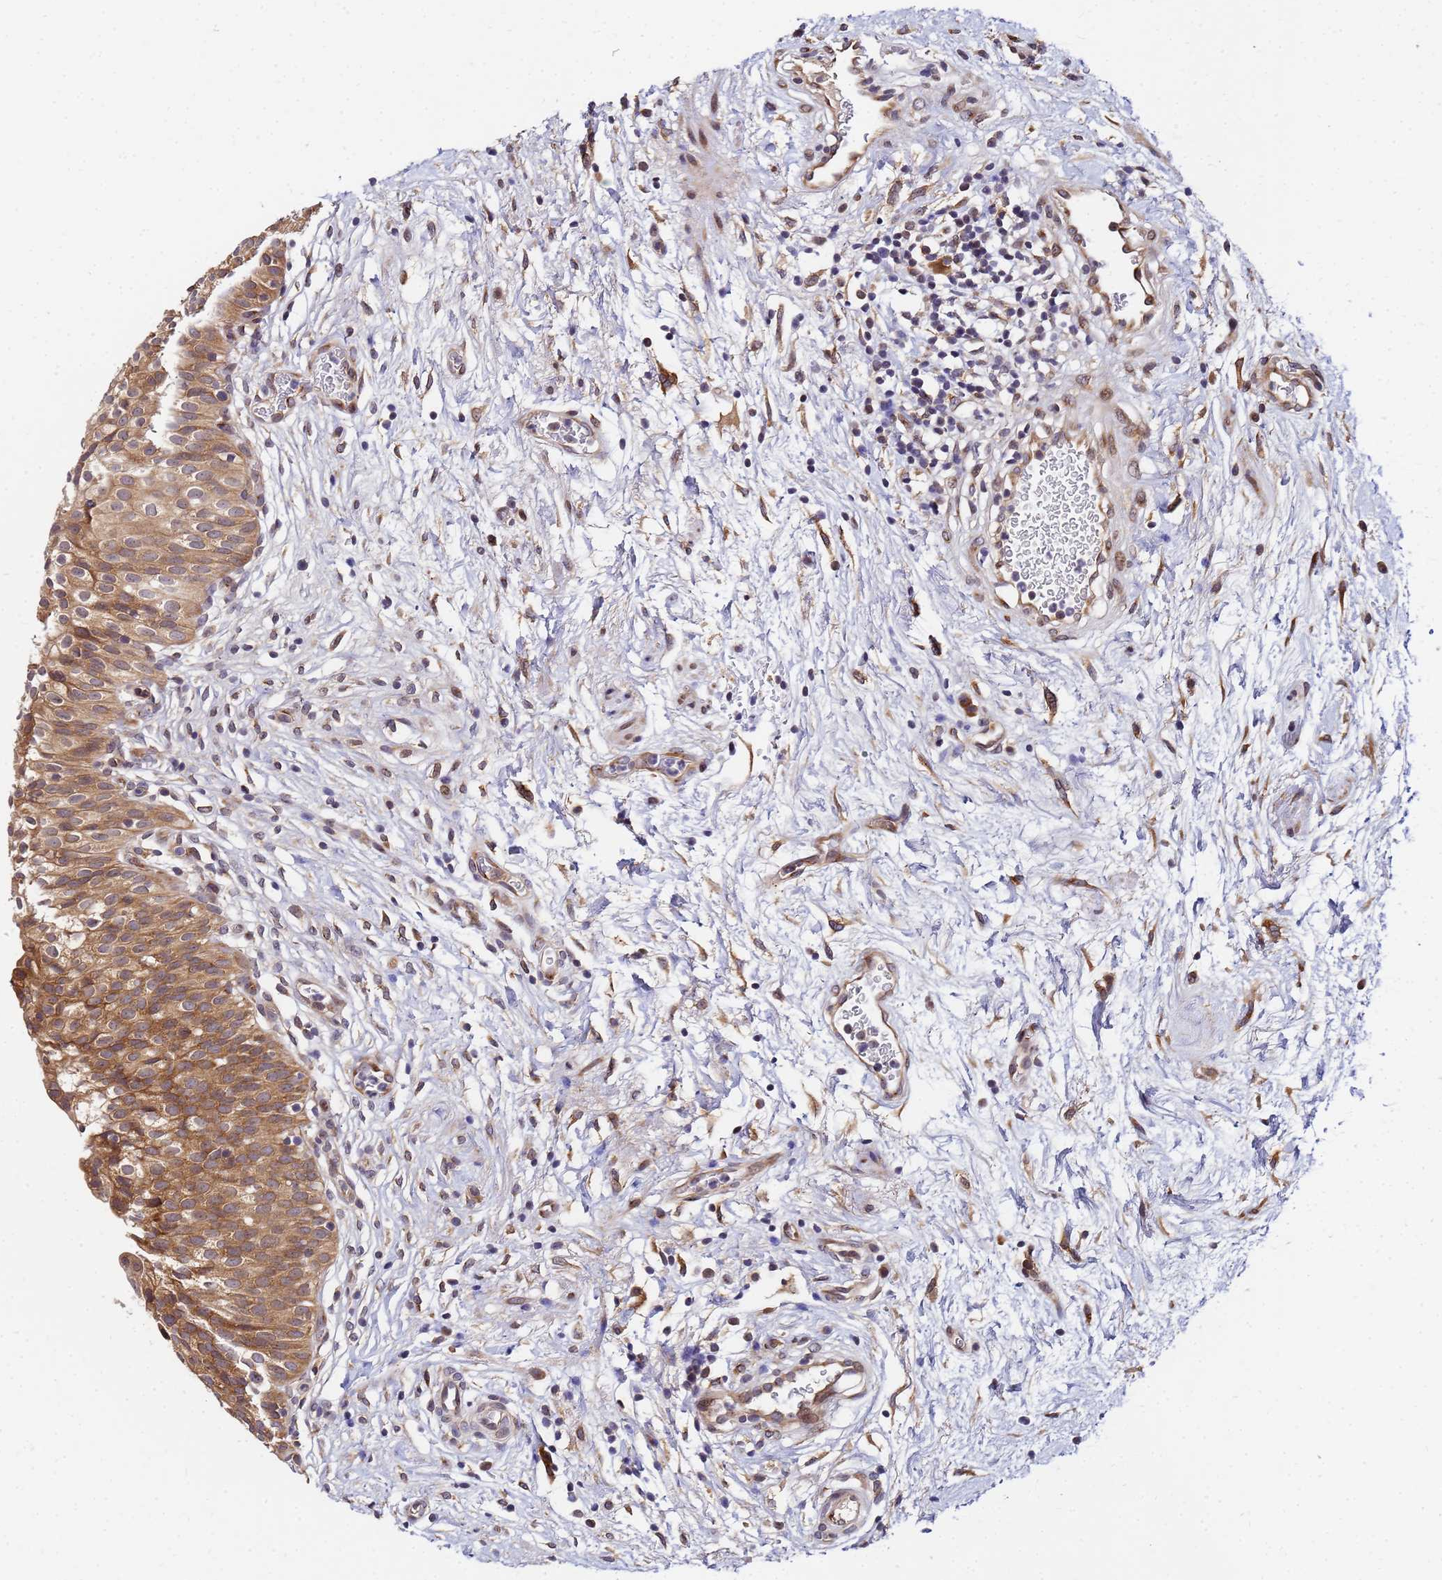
{"staining": {"intensity": "moderate", "quantity": ">75%", "location": "cytoplasmic/membranous"}, "tissue": "urinary bladder", "cell_type": "Urothelial cells", "image_type": "normal", "snomed": [{"axis": "morphology", "description": "Normal tissue, NOS"}, {"axis": "topography", "description": "Urinary bladder"}], "caption": "The image demonstrates a brown stain indicating the presence of a protein in the cytoplasmic/membranous of urothelial cells in urinary bladder. The staining is performed using DAB brown chromogen to label protein expression. The nuclei are counter-stained blue using hematoxylin.", "gene": "UNC93B1", "patient": {"sex": "male", "age": 55}}